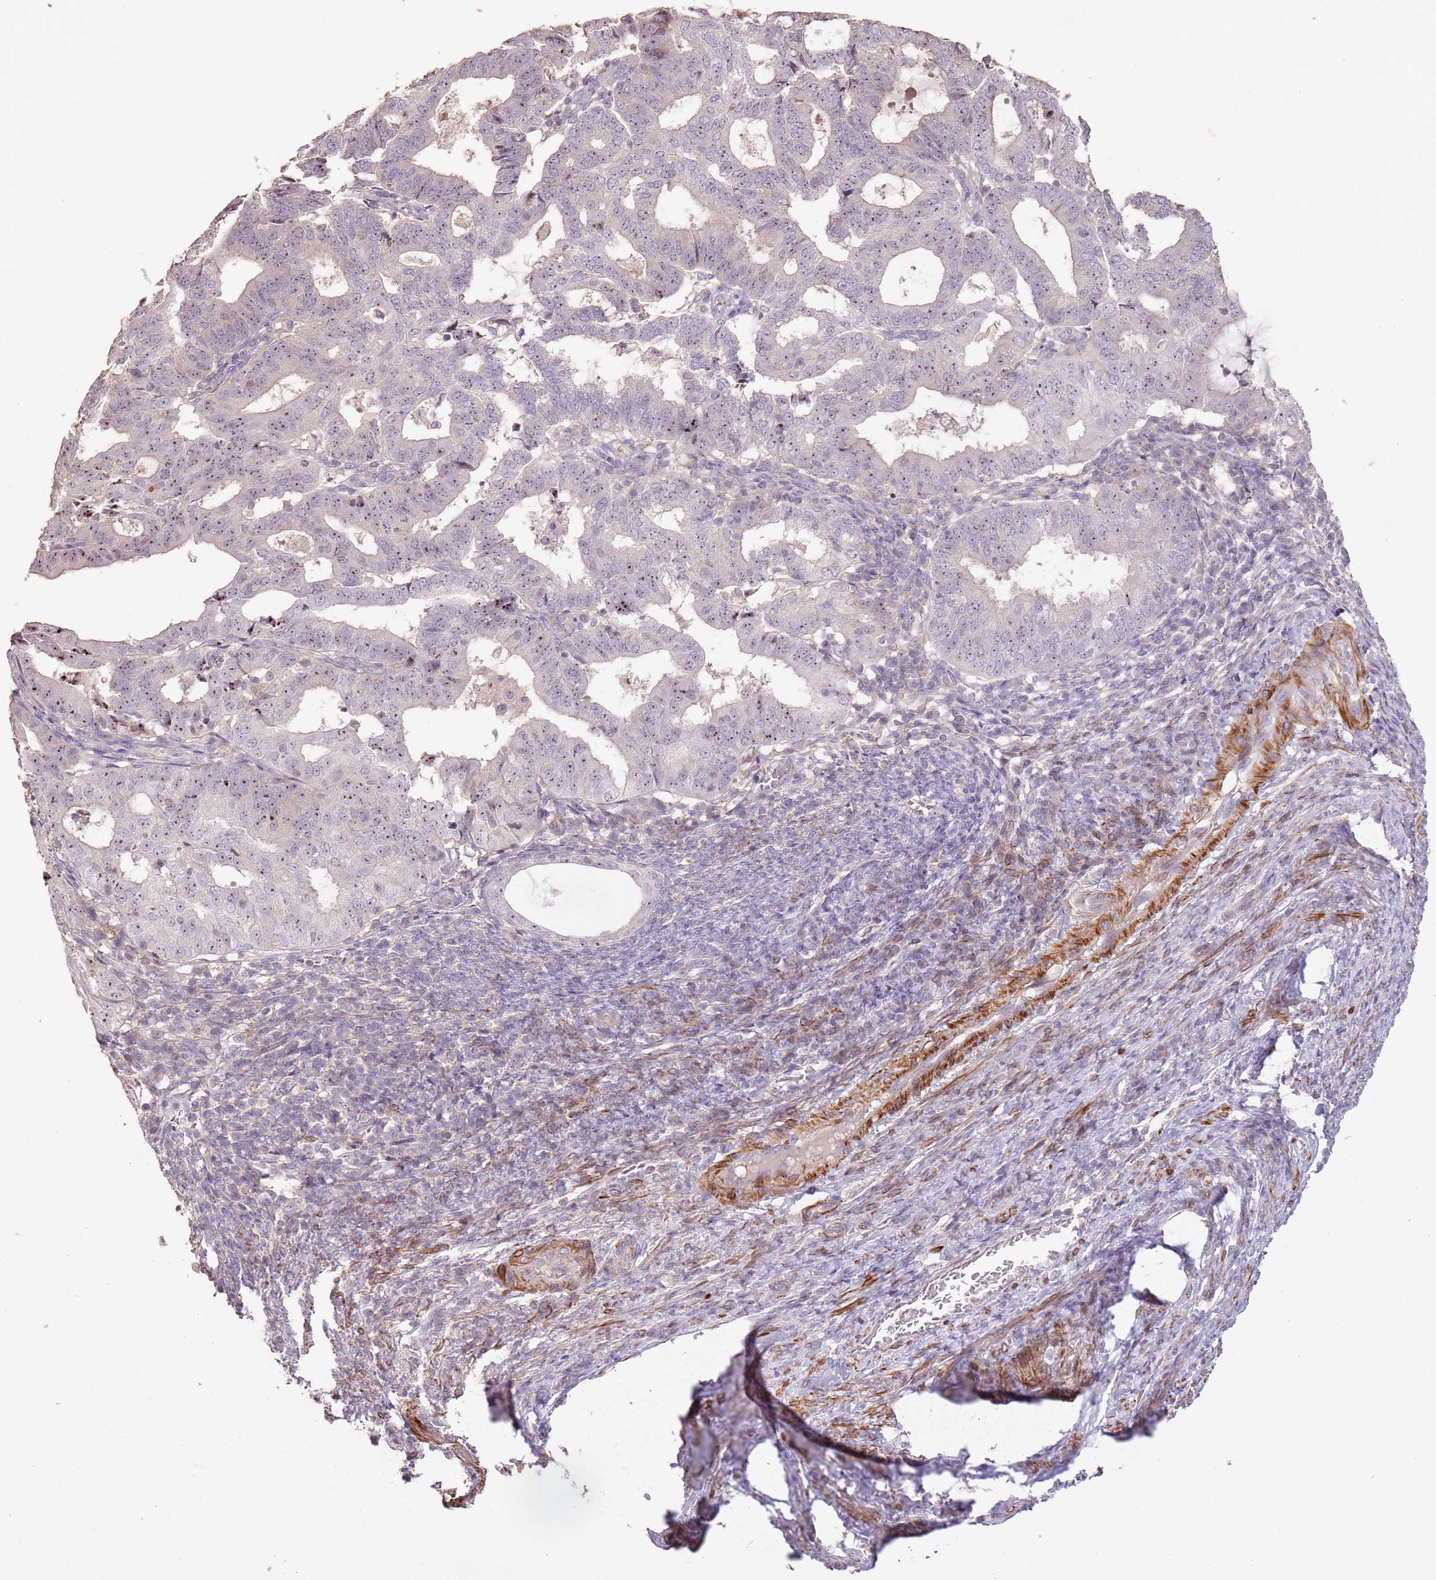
{"staining": {"intensity": "moderate", "quantity": "25%-75%", "location": "nuclear"}, "tissue": "endometrial cancer", "cell_type": "Tumor cells", "image_type": "cancer", "snomed": [{"axis": "morphology", "description": "Adenocarcinoma, NOS"}, {"axis": "topography", "description": "Endometrium"}], "caption": "Protein staining shows moderate nuclear staining in approximately 25%-75% of tumor cells in endometrial cancer.", "gene": "ADTRP", "patient": {"sex": "female", "age": 70}}